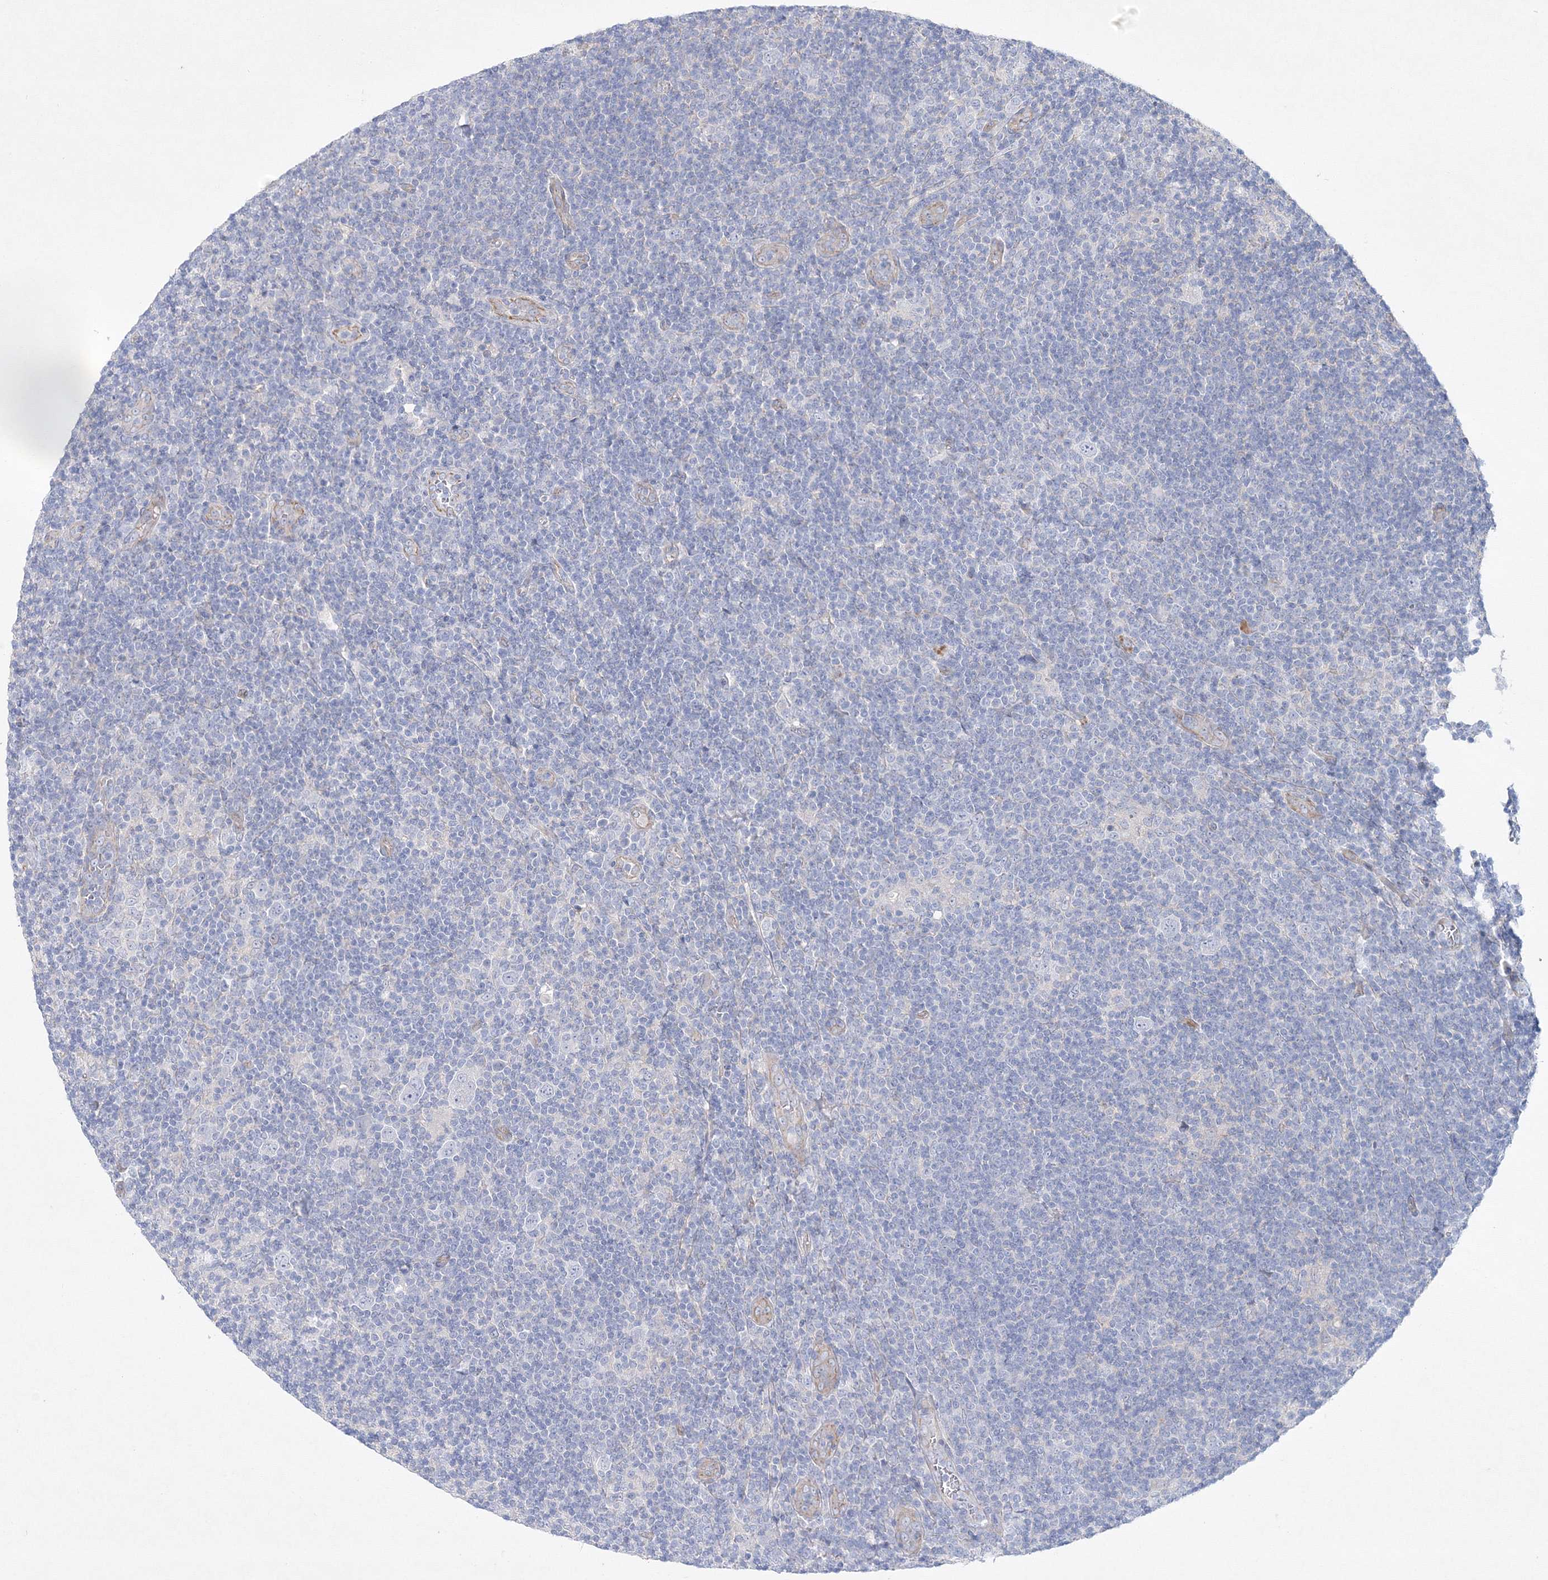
{"staining": {"intensity": "negative", "quantity": "none", "location": "none"}, "tissue": "lymphoma", "cell_type": "Tumor cells", "image_type": "cancer", "snomed": [{"axis": "morphology", "description": "Hodgkin's disease, NOS"}, {"axis": "topography", "description": "Lymph node"}], "caption": "Lymphoma stained for a protein using IHC demonstrates no staining tumor cells.", "gene": "NAA40", "patient": {"sex": "female", "age": 57}}